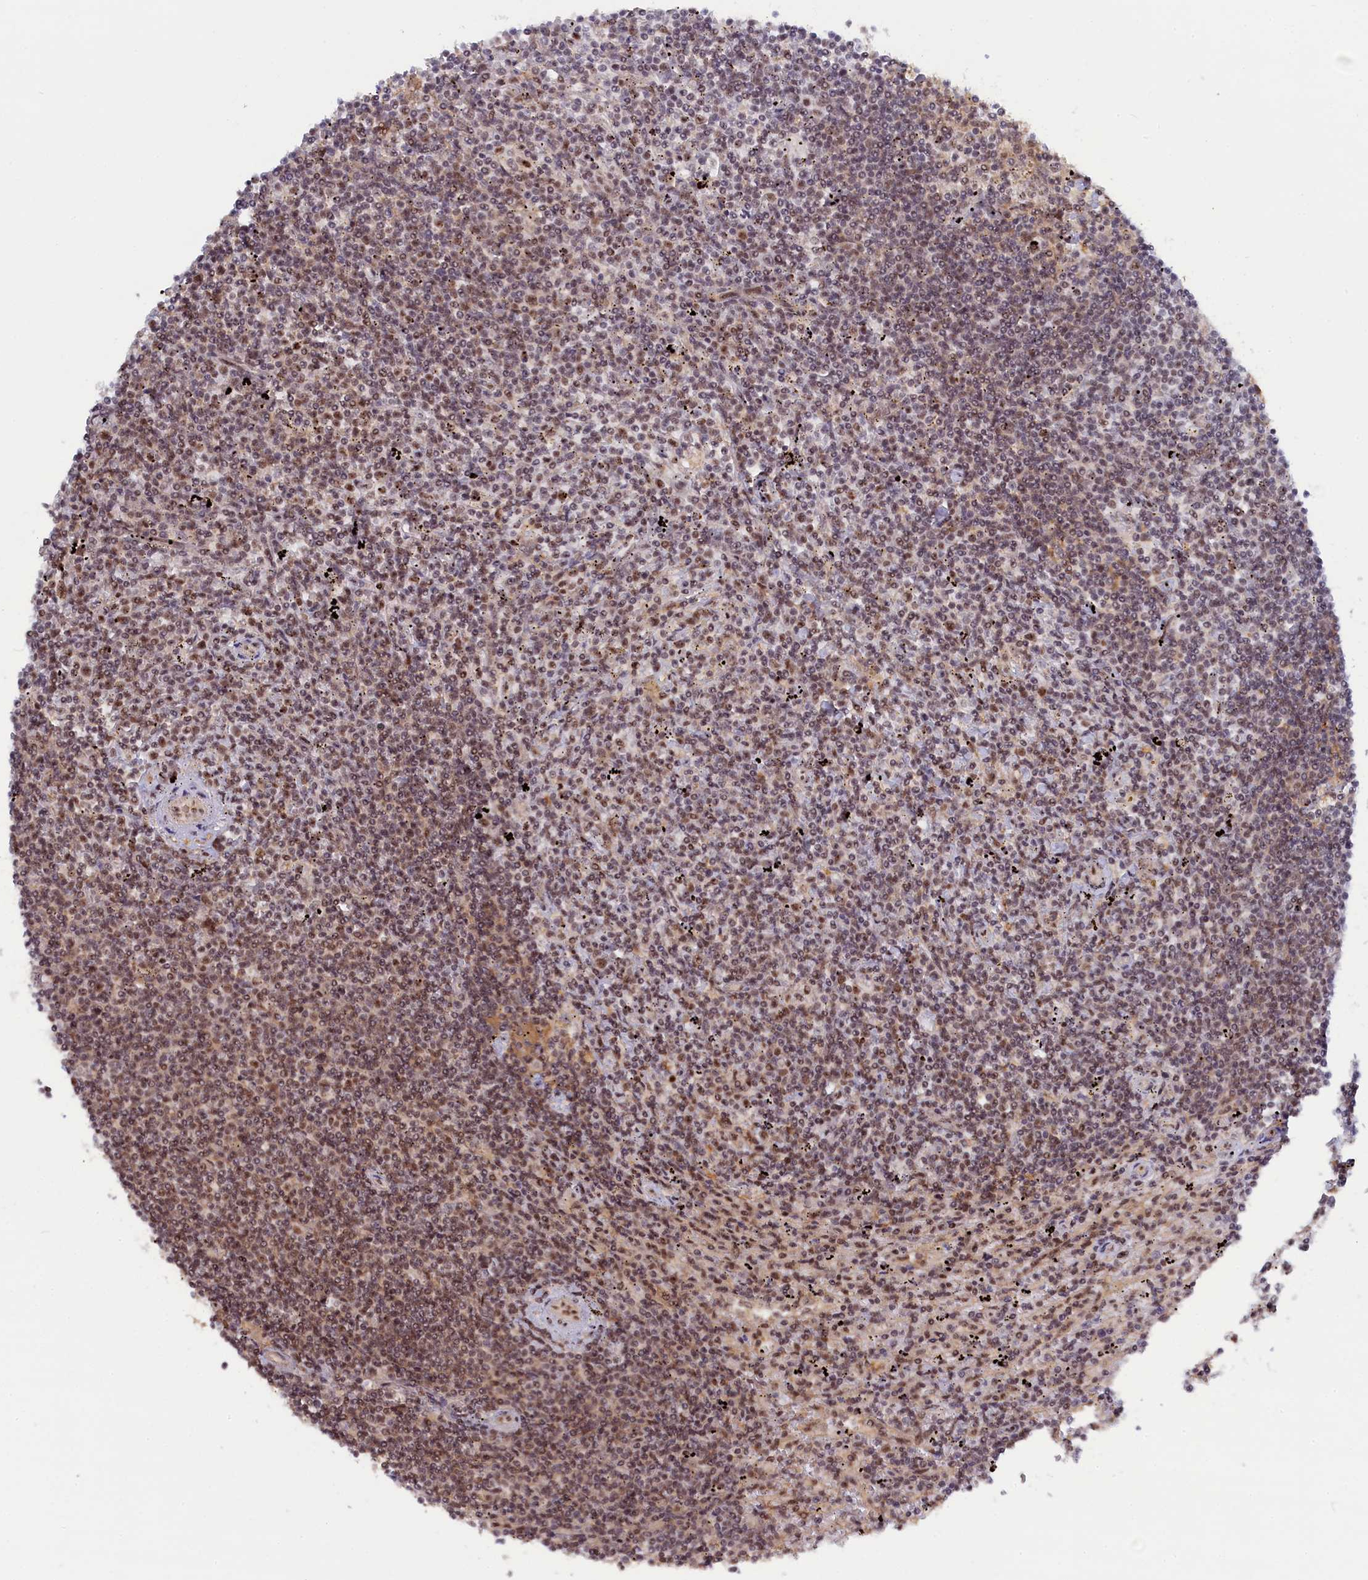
{"staining": {"intensity": "moderate", "quantity": "25%-75%", "location": "nuclear"}, "tissue": "lymphoma", "cell_type": "Tumor cells", "image_type": "cancer", "snomed": [{"axis": "morphology", "description": "Malignant lymphoma, non-Hodgkin's type, Low grade"}, {"axis": "topography", "description": "Spleen"}], "caption": "This is an image of immunohistochemistry staining of low-grade malignant lymphoma, non-Hodgkin's type, which shows moderate staining in the nuclear of tumor cells.", "gene": "TAB1", "patient": {"sex": "male", "age": 76}}